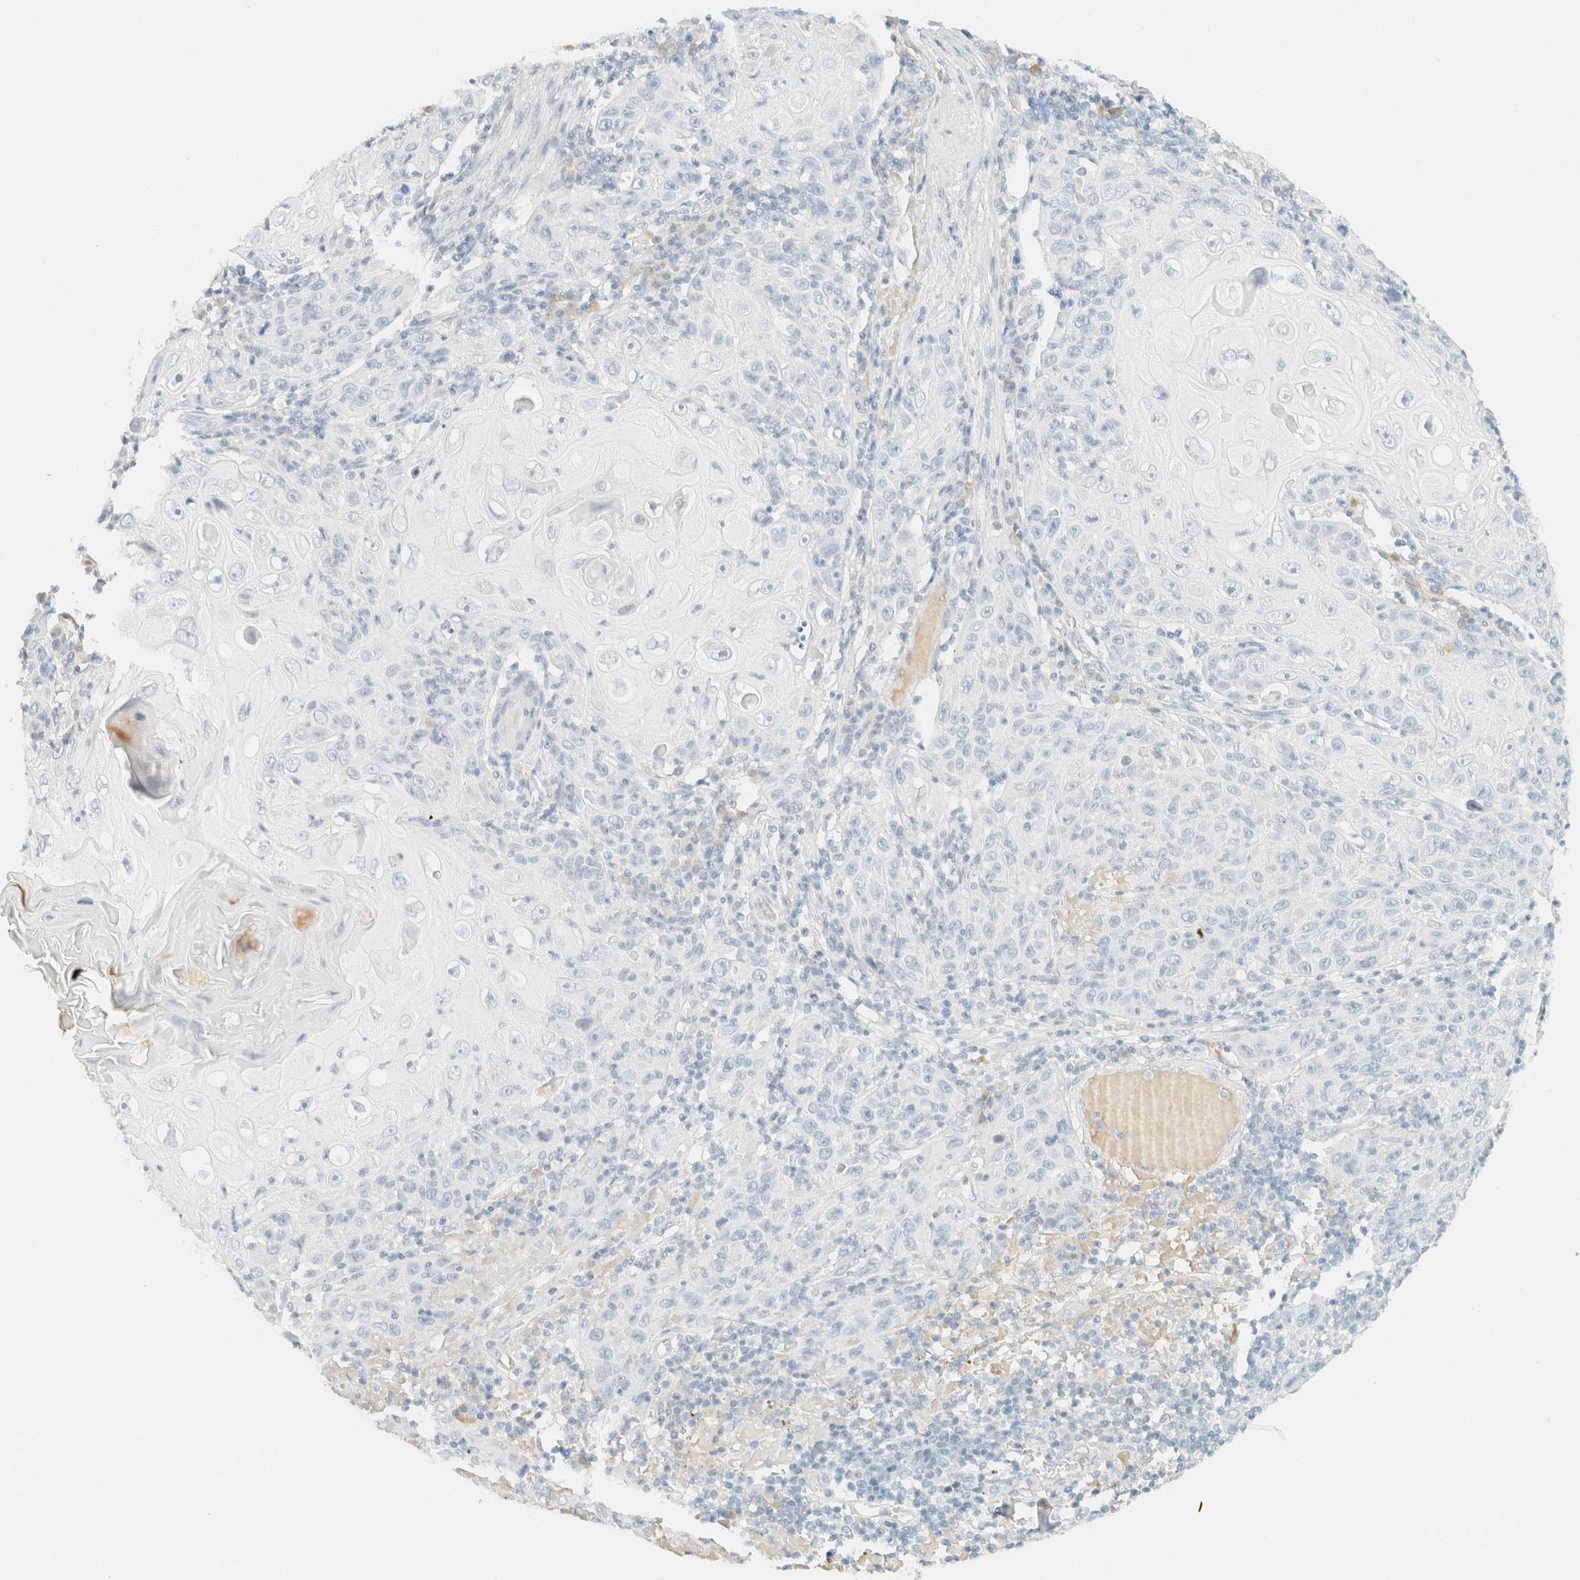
{"staining": {"intensity": "negative", "quantity": "none", "location": "none"}, "tissue": "skin cancer", "cell_type": "Tumor cells", "image_type": "cancer", "snomed": [{"axis": "morphology", "description": "Squamous cell carcinoma, NOS"}, {"axis": "topography", "description": "Skin"}], "caption": "Tumor cells show no significant protein positivity in skin squamous cell carcinoma. (DAB immunohistochemistry visualized using brightfield microscopy, high magnification).", "gene": "GPA33", "patient": {"sex": "female", "age": 88}}